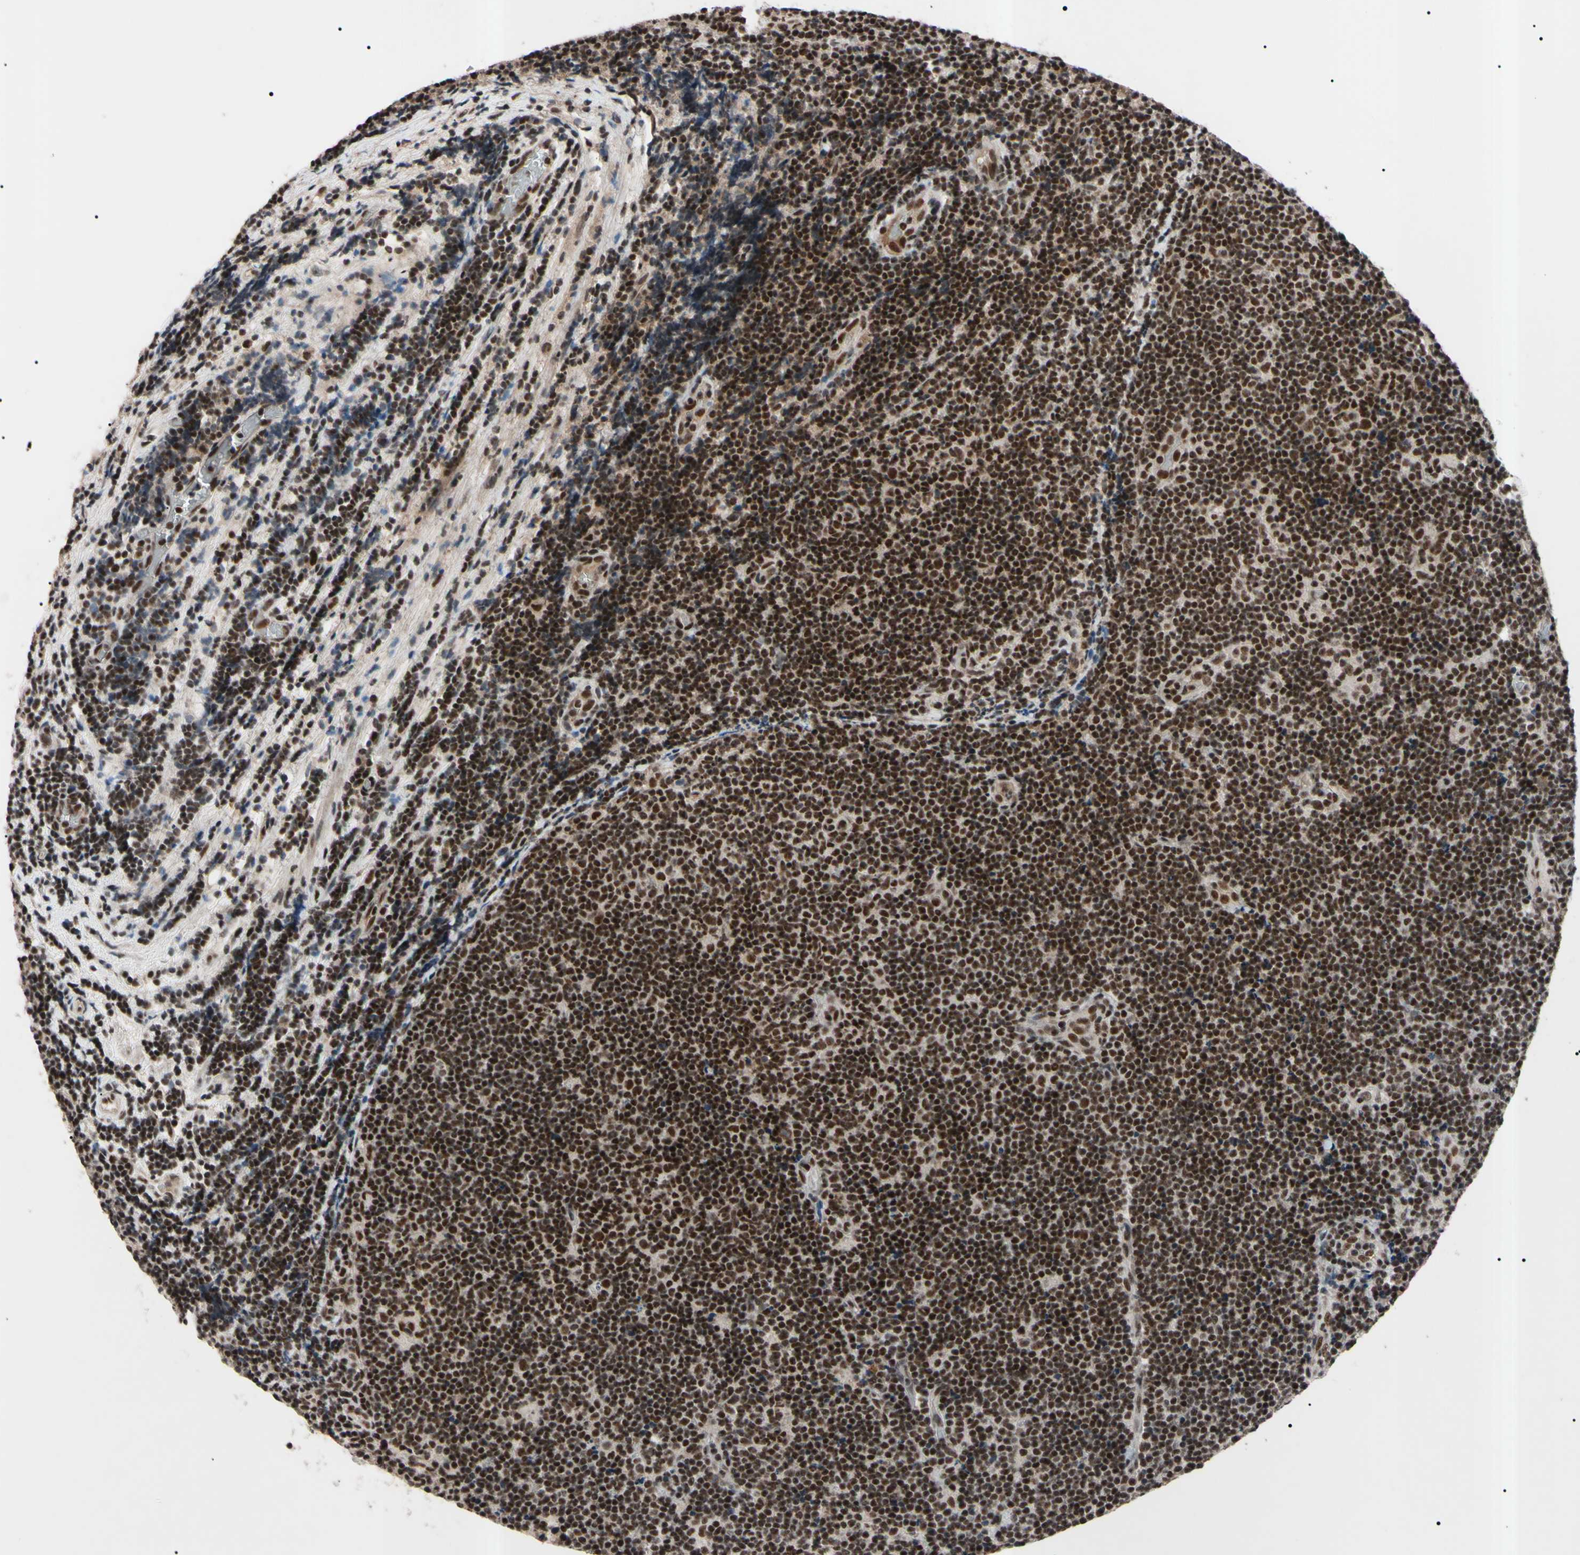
{"staining": {"intensity": "moderate", "quantity": ">75%", "location": "nuclear"}, "tissue": "lymphoma", "cell_type": "Tumor cells", "image_type": "cancer", "snomed": [{"axis": "morphology", "description": "Malignant lymphoma, non-Hodgkin's type, Low grade"}, {"axis": "topography", "description": "Lymph node"}], "caption": "The image reveals a brown stain indicating the presence of a protein in the nuclear of tumor cells in lymphoma.", "gene": "YY1", "patient": {"sex": "male", "age": 83}}